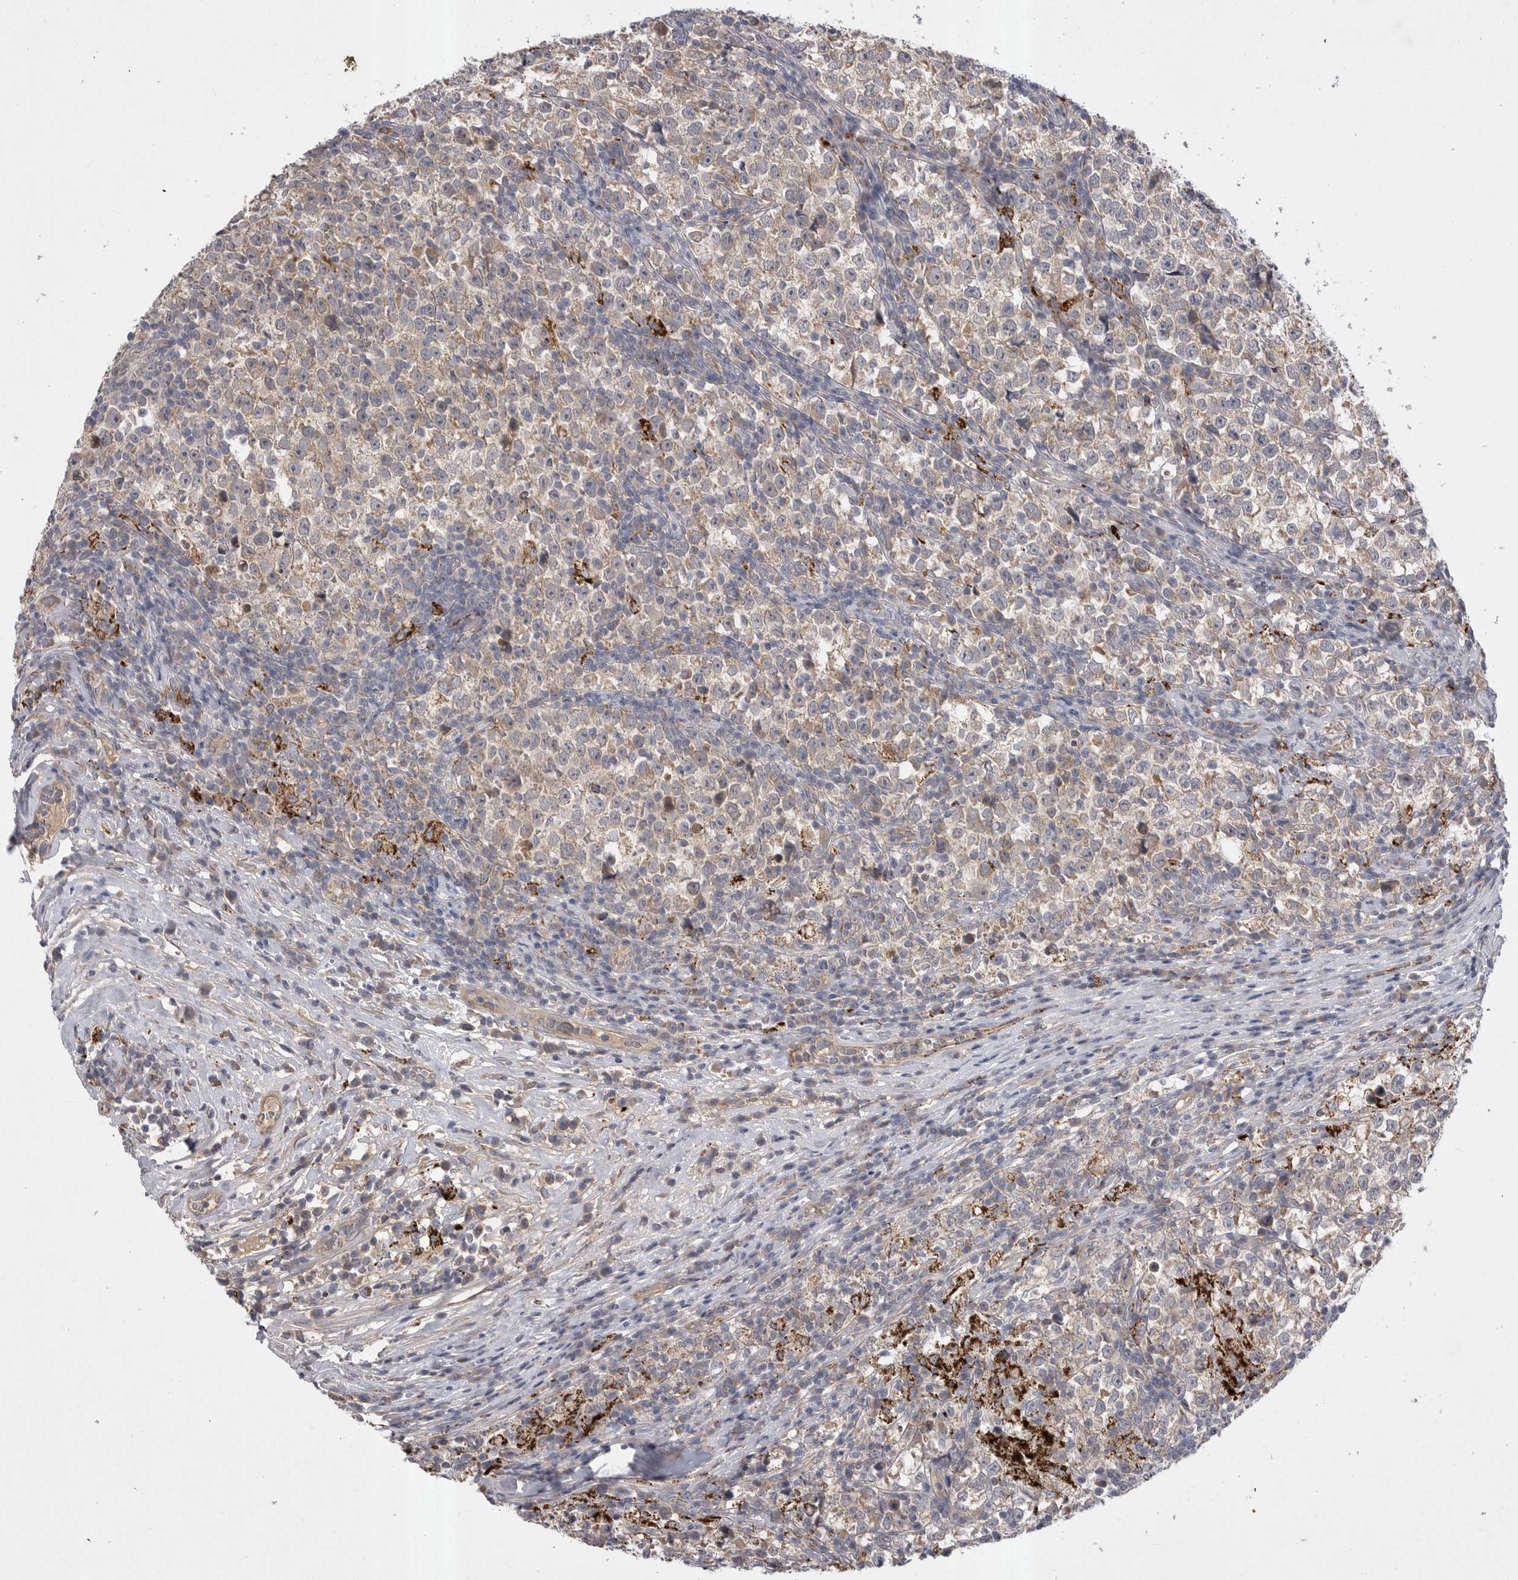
{"staining": {"intensity": "weak", "quantity": ">75%", "location": "cytoplasmic/membranous"}, "tissue": "testis cancer", "cell_type": "Tumor cells", "image_type": "cancer", "snomed": [{"axis": "morphology", "description": "Normal tissue, NOS"}, {"axis": "morphology", "description": "Seminoma, NOS"}, {"axis": "topography", "description": "Testis"}], "caption": "Approximately >75% of tumor cells in human testis cancer exhibit weak cytoplasmic/membranous protein expression as visualized by brown immunohistochemical staining.", "gene": "DHDDS", "patient": {"sex": "male", "age": 43}}